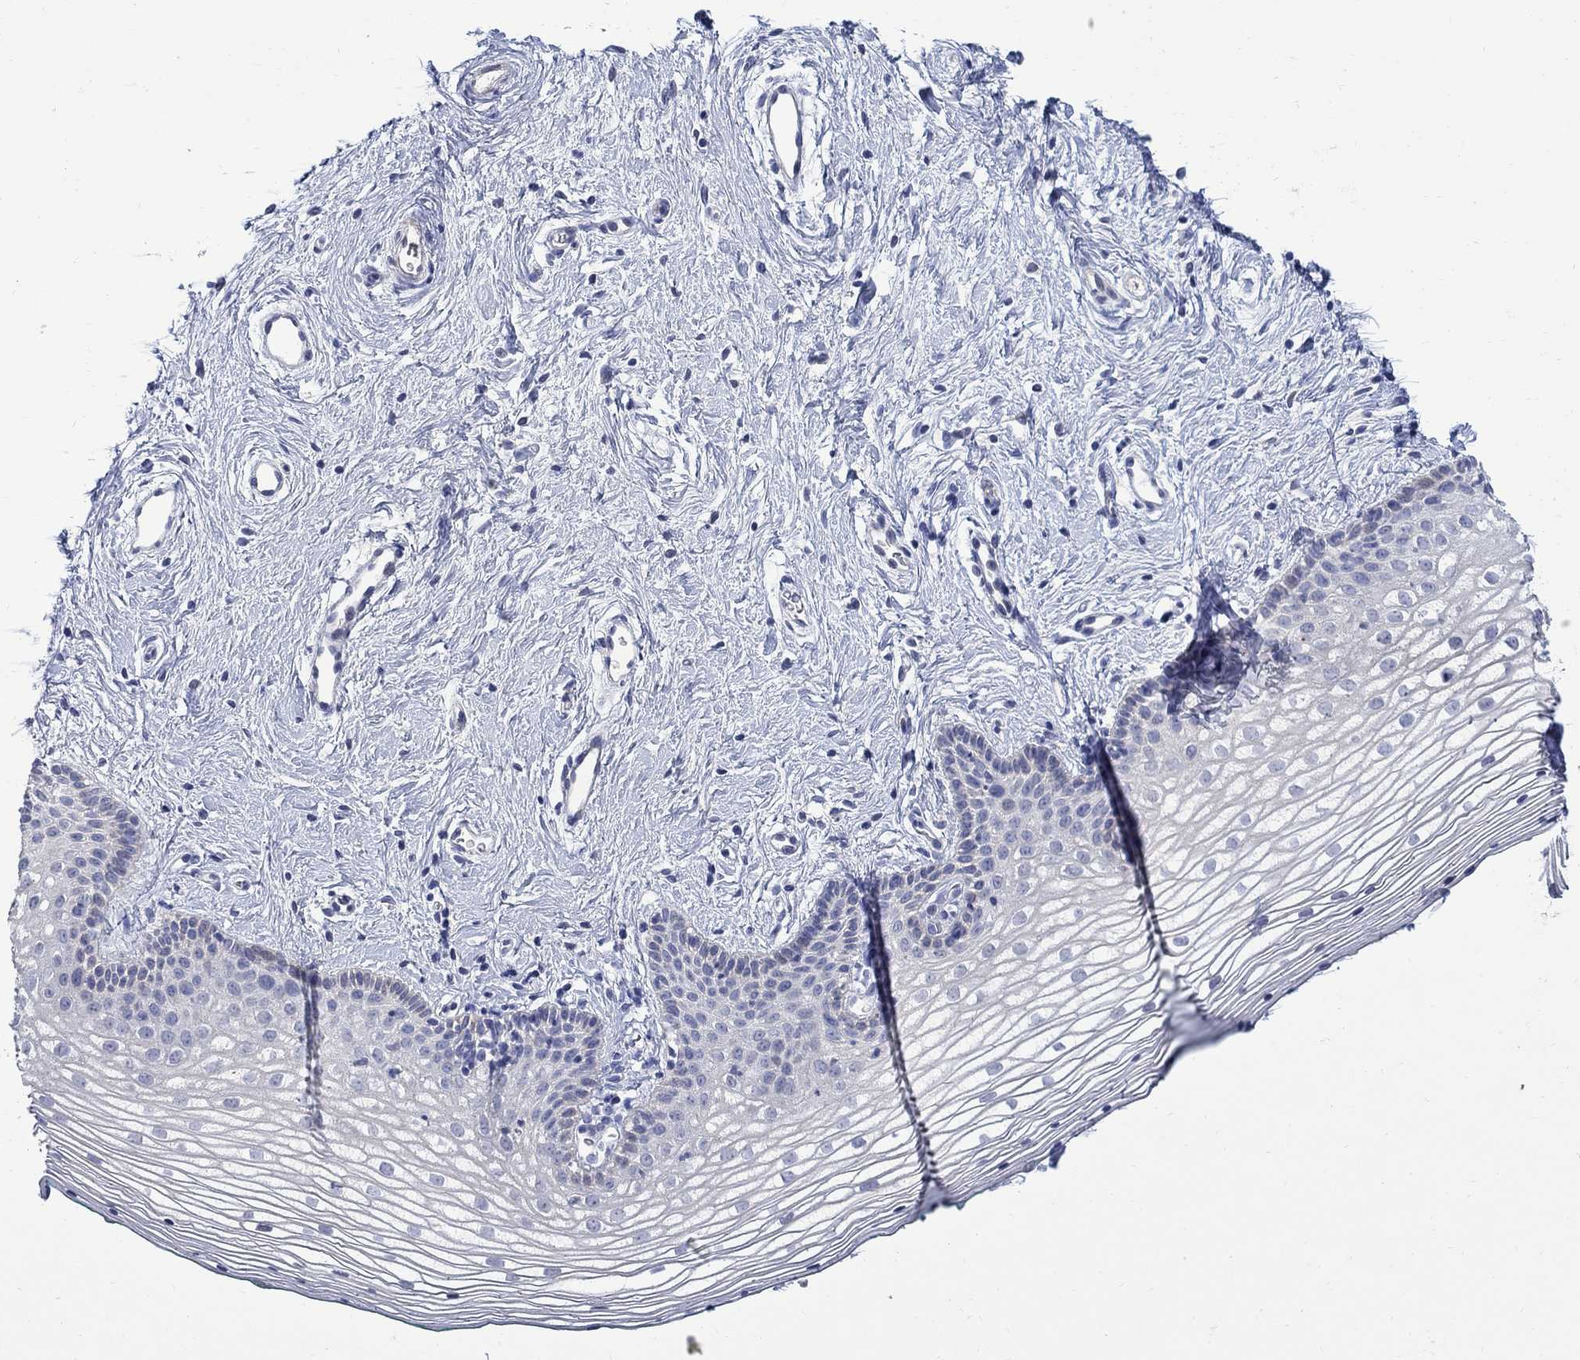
{"staining": {"intensity": "negative", "quantity": "none", "location": "none"}, "tissue": "vagina", "cell_type": "Squamous epithelial cells", "image_type": "normal", "snomed": [{"axis": "morphology", "description": "Normal tissue, NOS"}, {"axis": "topography", "description": "Vagina"}], "caption": "Immunohistochemistry (IHC) image of normal vagina: vagina stained with DAB displays no significant protein positivity in squamous epithelial cells.", "gene": "DLK1", "patient": {"sex": "female", "age": 36}}